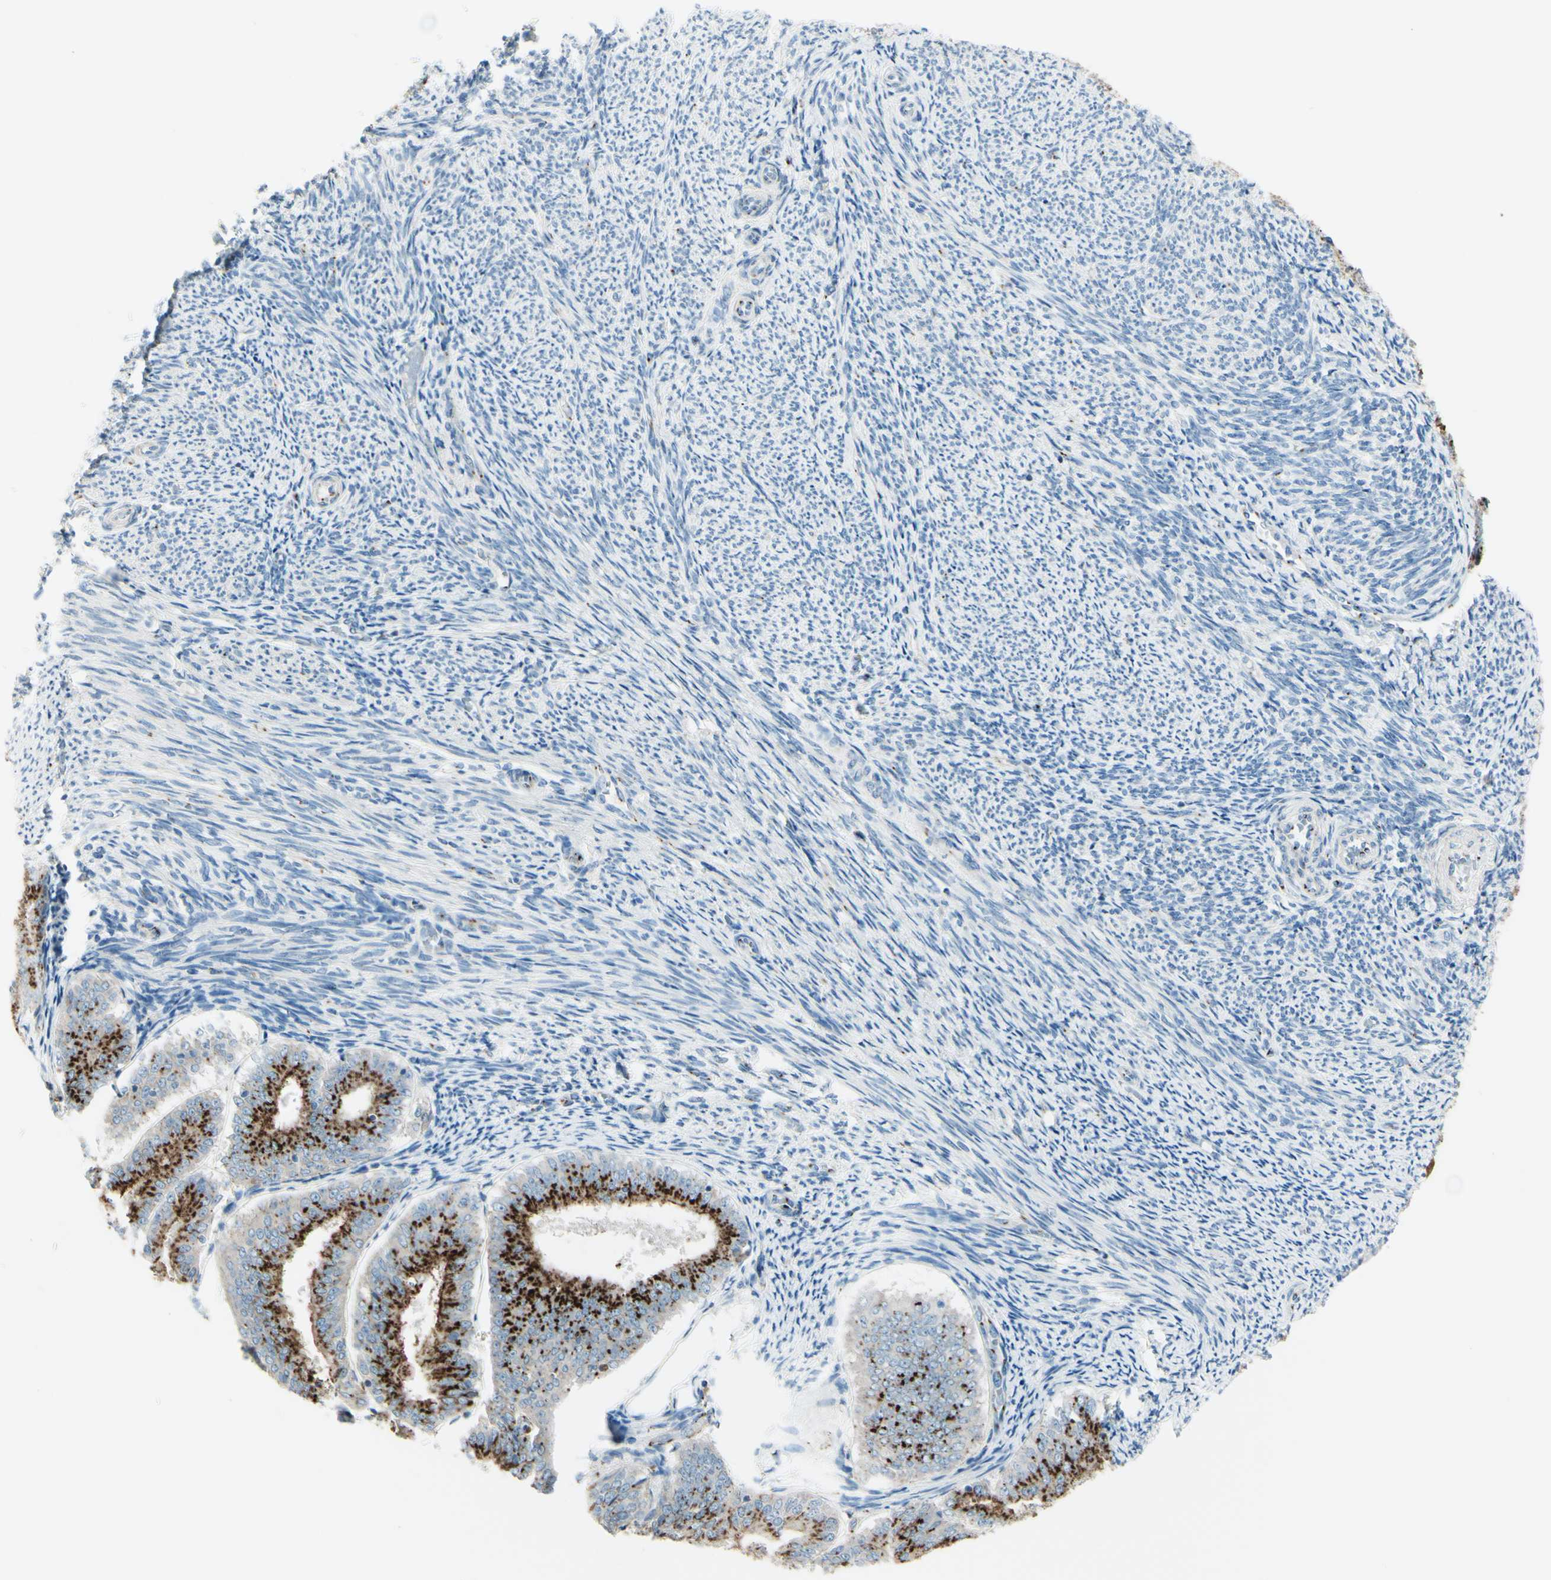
{"staining": {"intensity": "strong", "quantity": ">75%", "location": "cytoplasmic/membranous"}, "tissue": "endometrial cancer", "cell_type": "Tumor cells", "image_type": "cancer", "snomed": [{"axis": "morphology", "description": "Adenocarcinoma, NOS"}, {"axis": "topography", "description": "Endometrium"}], "caption": "This photomicrograph reveals IHC staining of endometrial adenocarcinoma, with high strong cytoplasmic/membranous positivity in about >75% of tumor cells.", "gene": "B4GALT1", "patient": {"sex": "female", "age": 63}}